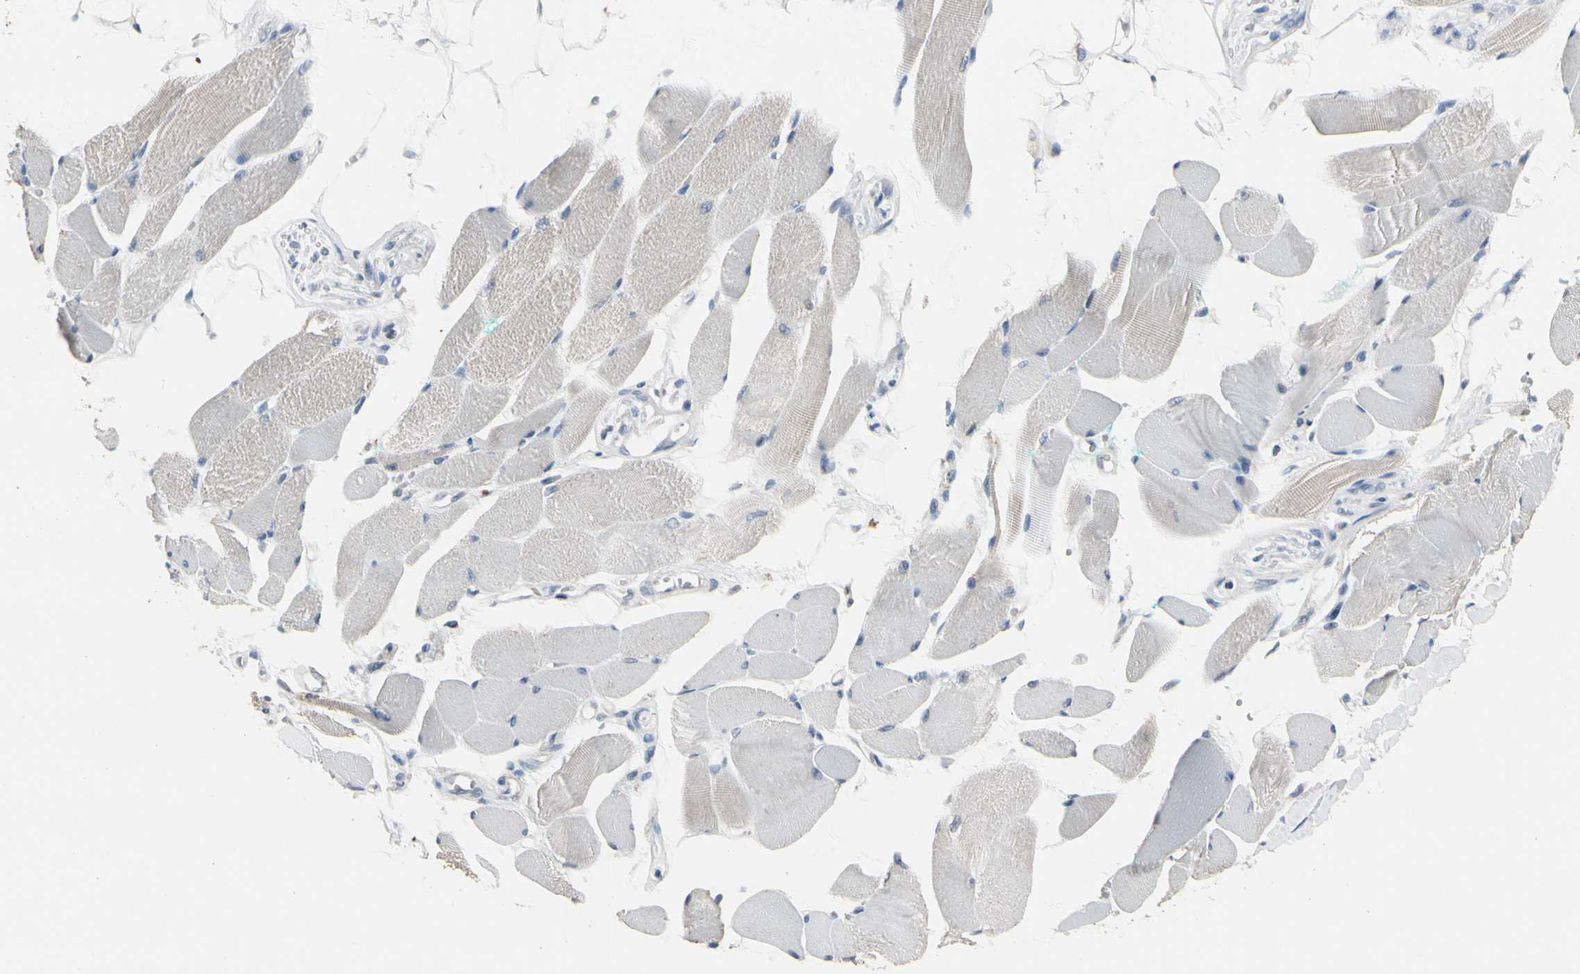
{"staining": {"intensity": "weak", "quantity": "<25%", "location": "cytoplasmic/membranous"}, "tissue": "skeletal muscle", "cell_type": "Myocytes", "image_type": "normal", "snomed": [{"axis": "morphology", "description": "Normal tissue, NOS"}, {"axis": "topography", "description": "Skeletal muscle"}, {"axis": "topography", "description": "Peripheral nerve tissue"}], "caption": "Immunohistochemistry (IHC) image of benign skeletal muscle stained for a protein (brown), which demonstrates no staining in myocytes.", "gene": "SV2A", "patient": {"sex": "female", "age": 84}}